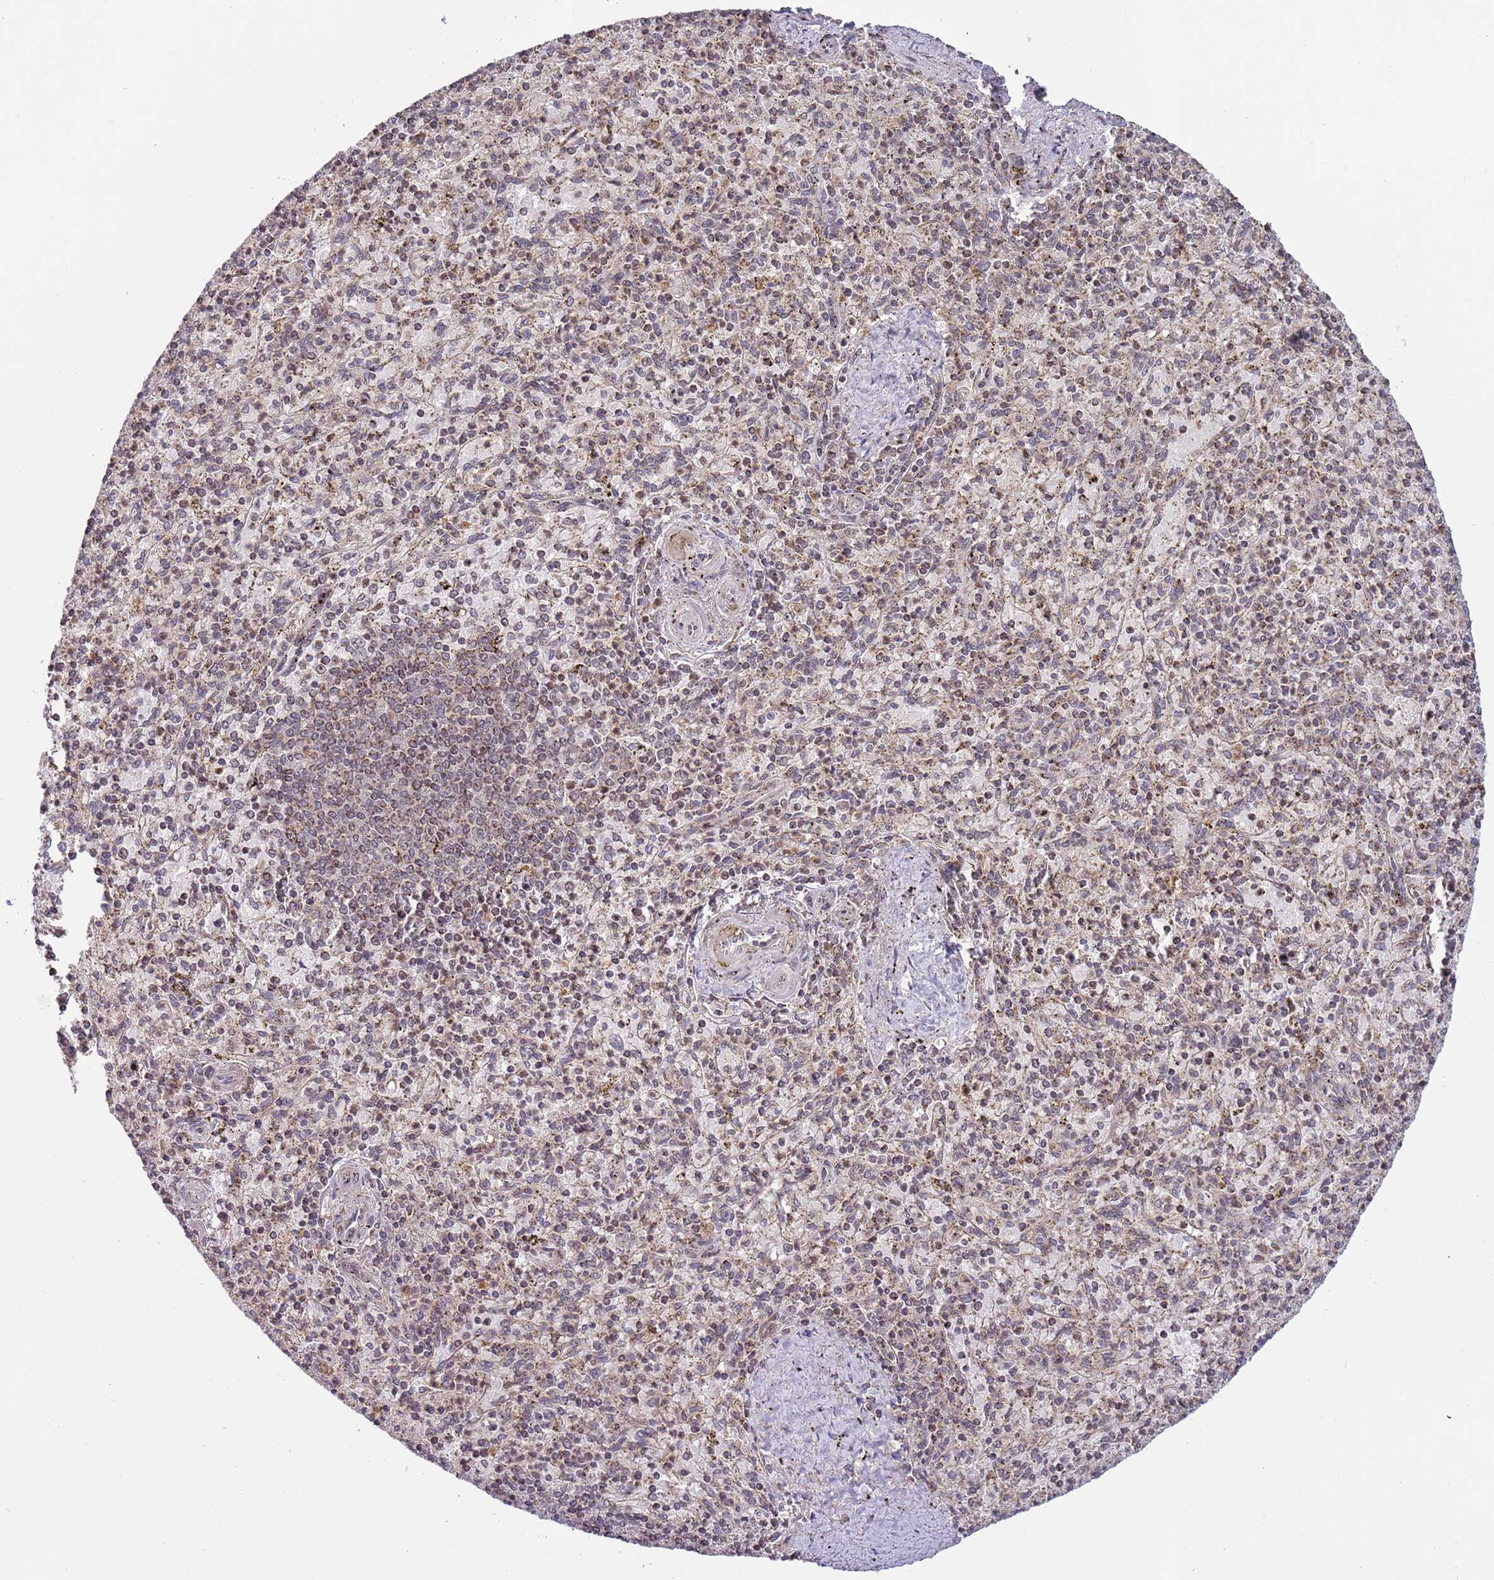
{"staining": {"intensity": "weak", "quantity": "<25%", "location": "cytoplasmic/membranous"}, "tissue": "spleen", "cell_type": "Cells in red pulp", "image_type": "normal", "snomed": [{"axis": "morphology", "description": "Normal tissue, NOS"}, {"axis": "topography", "description": "Spleen"}], "caption": "Cells in red pulp are negative for brown protein staining in unremarkable spleen. Brightfield microscopy of IHC stained with DAB (3,3'-diaminobenzidine) (brown) and hematoxylin (blue), captured at high magnification.", "gene": "RCOR2", "patient": {"sex": "male", "age": 72}}